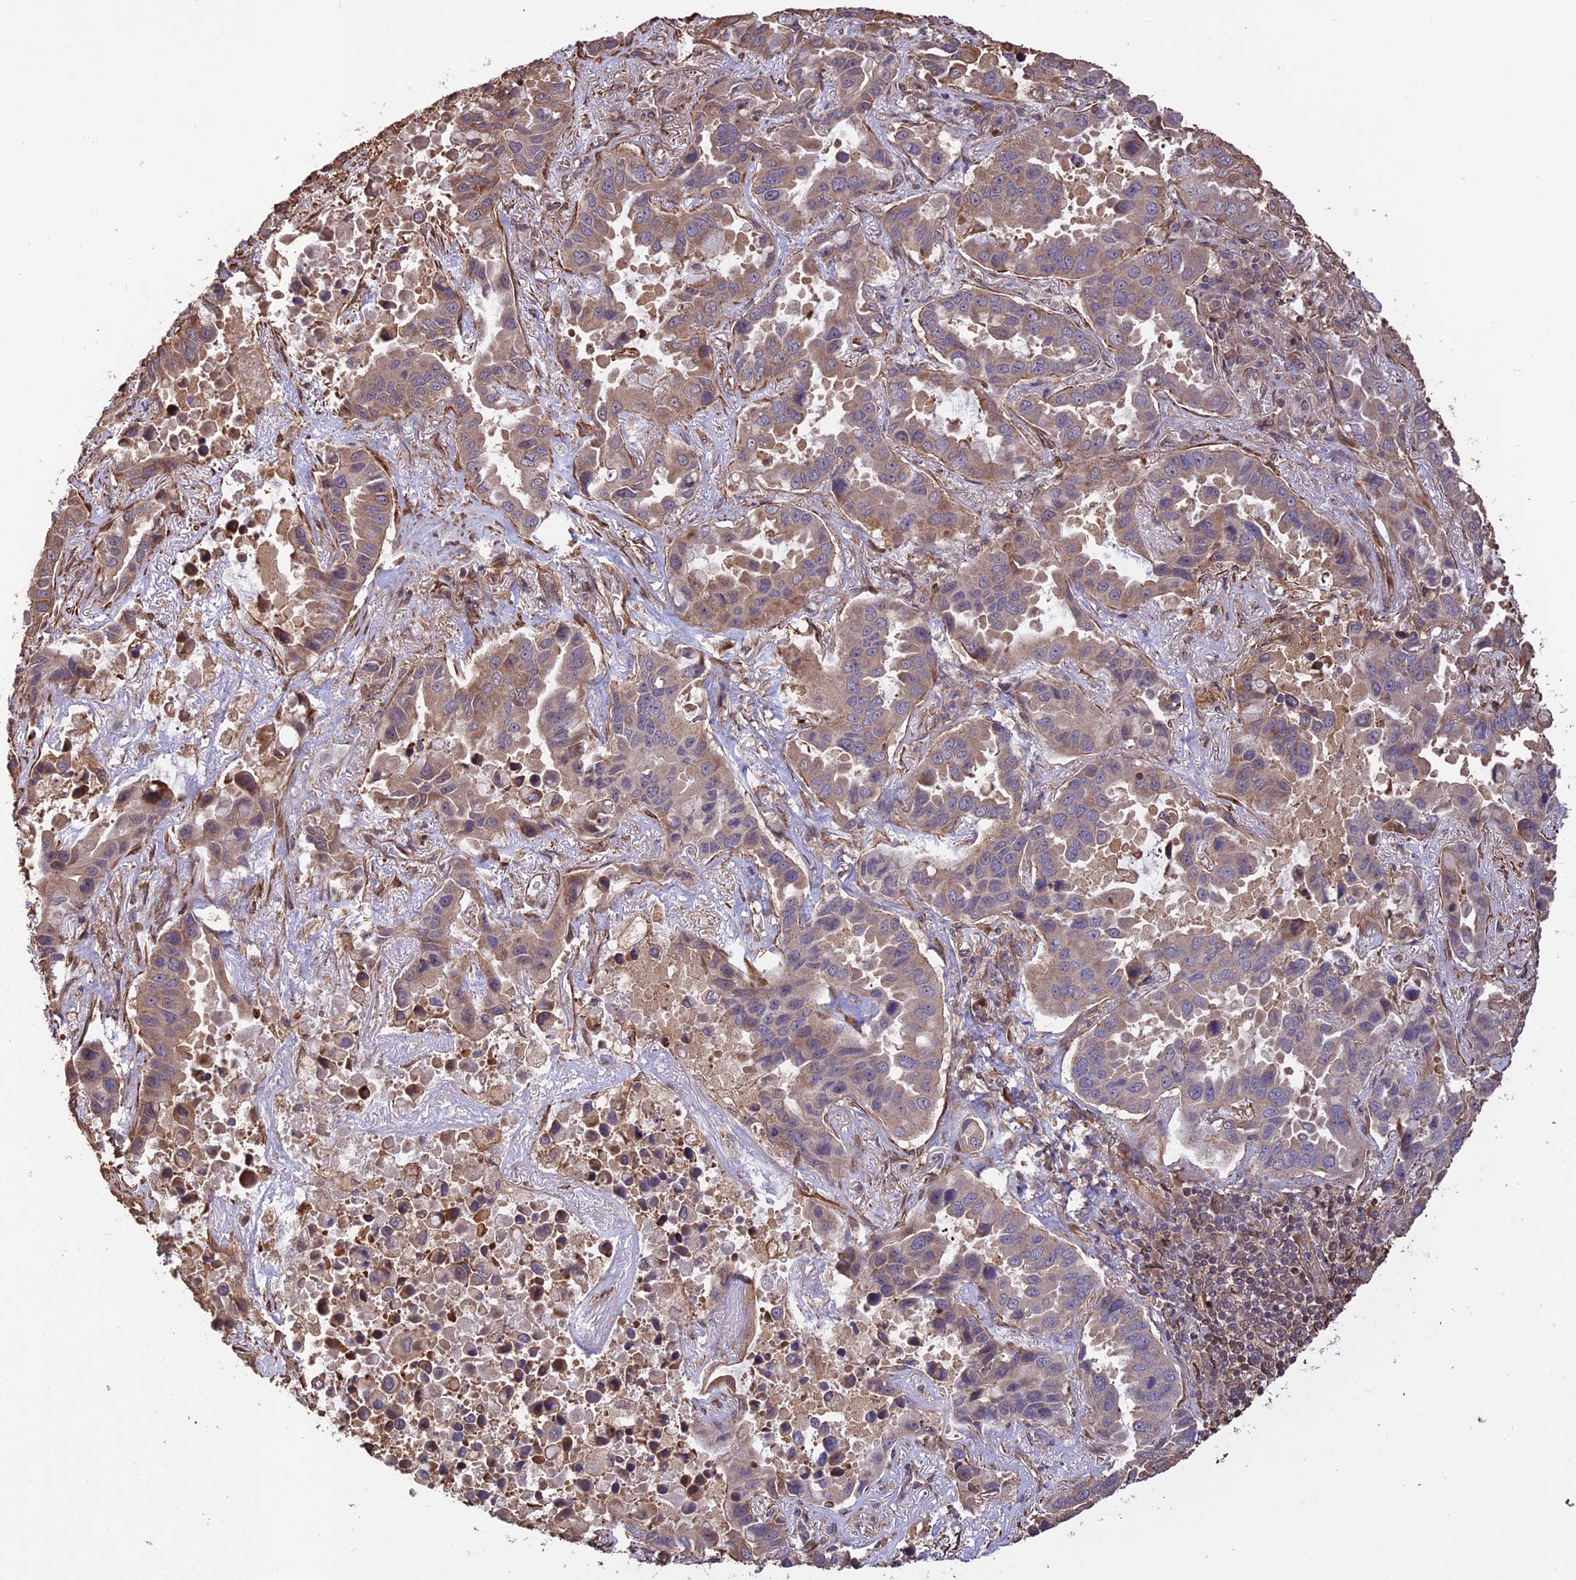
{"staining": {"intensity": "moderate", "quantity": "25%-75%", "location": "cytoplasmic/membranous"}, "tissue": "lung cancer", "cell_type": "Tumor cells", "image_type": "cancer", "snomed": [{"axis": "morphology", "description": "Adenocarcinoma, NOS"}, {"axis": "topography", "description": "Lung"}], "caption": "Approximately 25%-75% of tumor cells in lung cancer (adenocarcinoma) exhibit moderate cytoplasmic/membranous protein expression as visualized by brown immunohistochemical staining.", "gene": "CREBL2", "patient": {"sex": "male", "age": 64}}